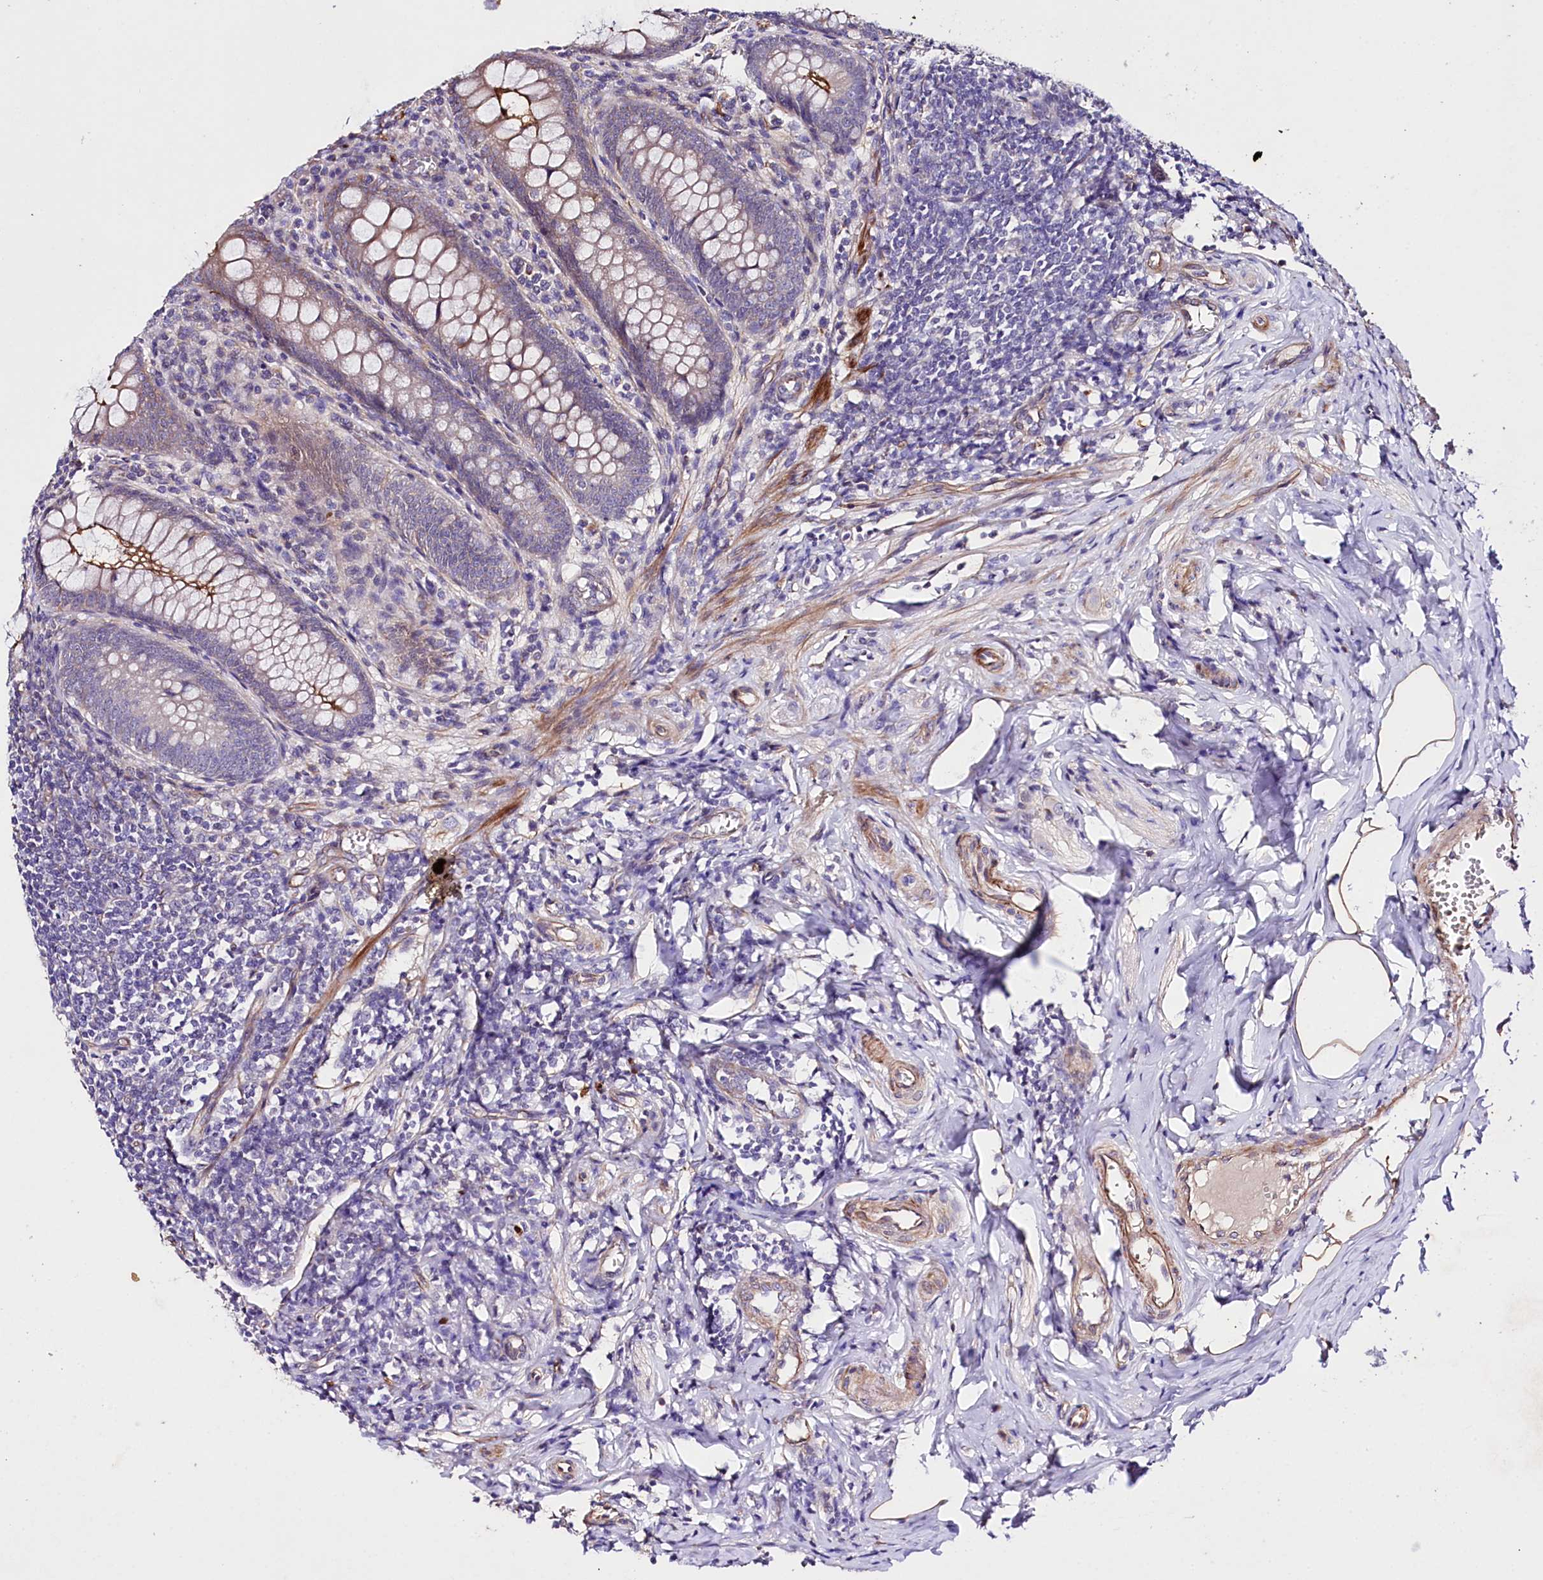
{"staining": {"intensity": "strong", "quantity": "25%-75%", "location": "cytoplasmic/membranous"}, "tissue": "appendix", "cell_type": "Glandular cells", "image_type": "normal", "snomed": [{"axis": "morphology", "description": "Normal tissue, NOS"}, {"axis": "topography", "description": "Appendix"}], "caption": "Appendix stained with a brown dye exhibits strong cytoplasmic/membranous positive expression in about 25%-75% of glandular cells.", "gene": "SLC7A1", "patient": {"sex": "female", "age": 33}}